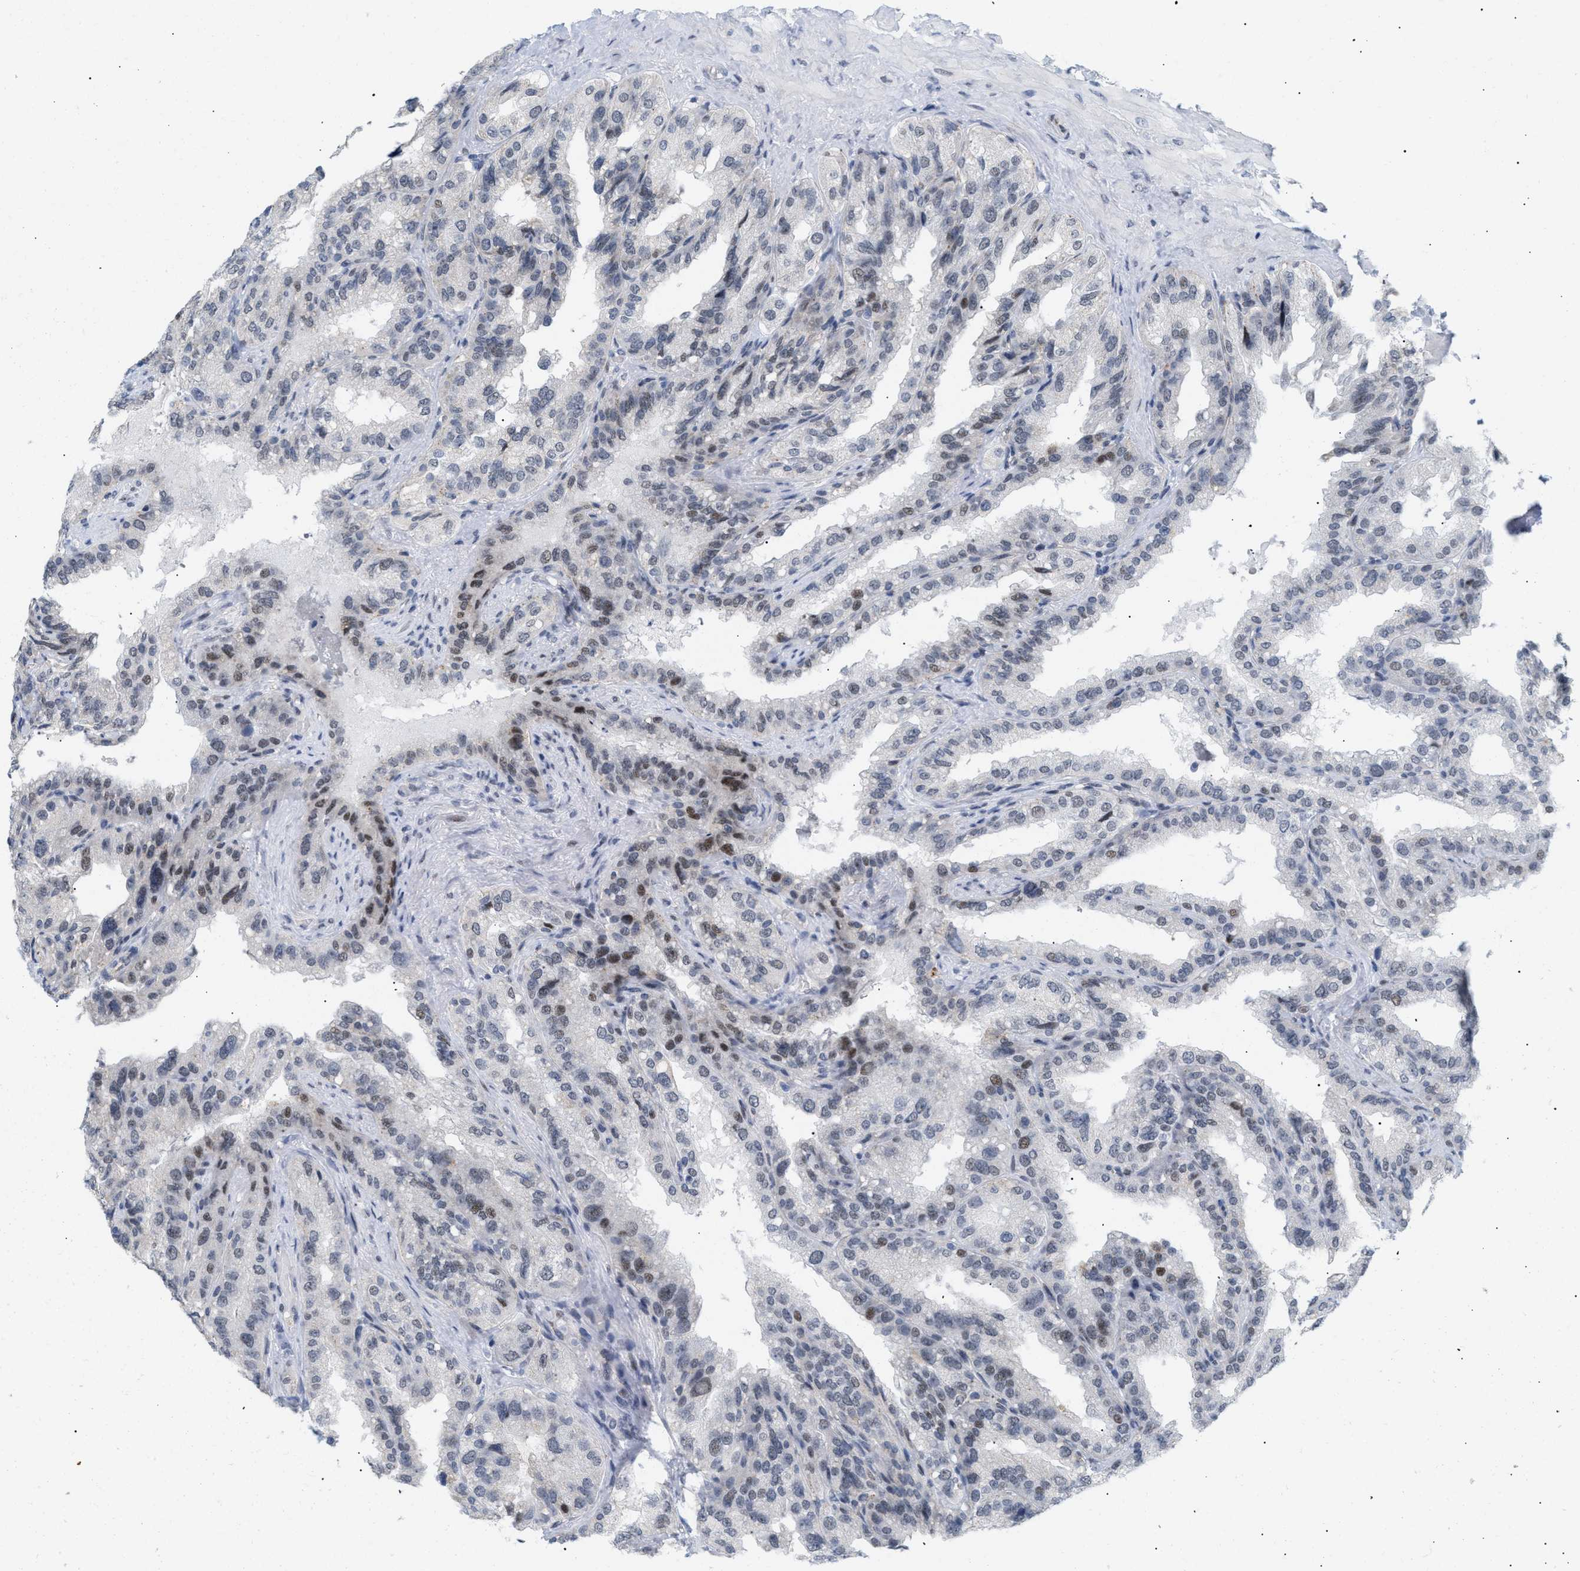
{"staining": {"intensity": "moderate", "quantity": "<25%", "location": "nuclear"}, "tissue": "seminal vesicle", "cell_type": "Glandular cells", "image_type": "normal", "snomed": [{"axis": "morphology", "description": "Normal tissue, NOS"}, {"axis": "topography", "description": "Seminal veicle"}], "caption": "Approximately <25% of glandular cells in normal human seminal vesicle exhibit moderate nuclear protein expression as visualized by brown immunohistochemical staining.", "gene": "PPARD", "patient": {"sex": "male", "age": 68}}